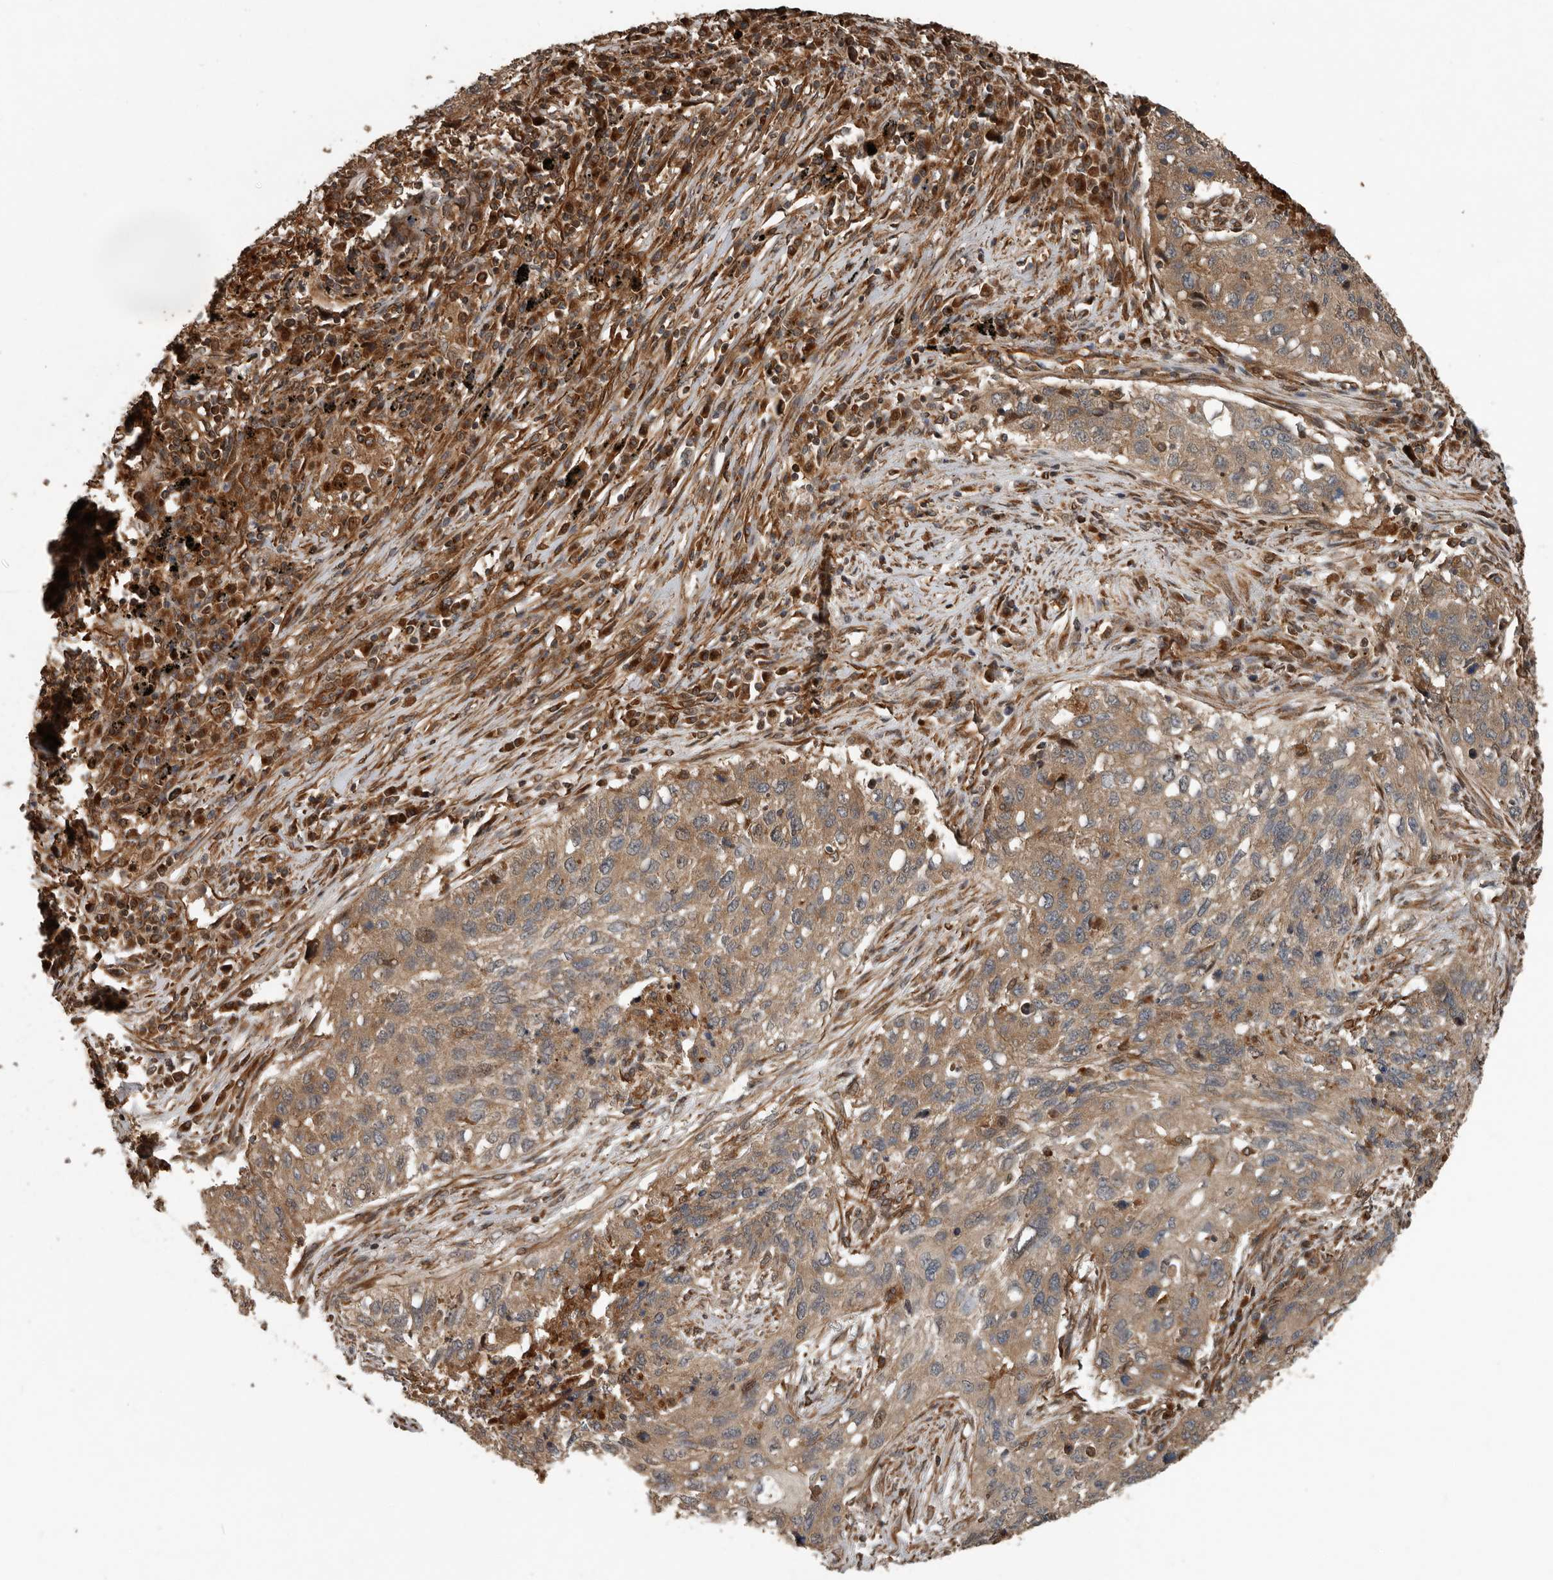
{"staining": {"intensity": "weak", "quantity": ">75%", "location": "cytoplasmic/membranous"}, "tissue": "lung cancer", "cell_type": "Tumor cells", "image_type": "cancer", "snomed": [{"axis": "morphology", "description": "Squamous cell carcinoma, NOS"}, {"axis": "topography", "description": "Lung"}], "caption": "IHC photomicrograph of human lung squamous cell carcinoma stained for a protein (brown), which shows low levels of weak cytoplasmic/membranous staining in about >75% of tumor cells.", "gene": "YOD1", "patient": {"sex": "female", "age": 63}}